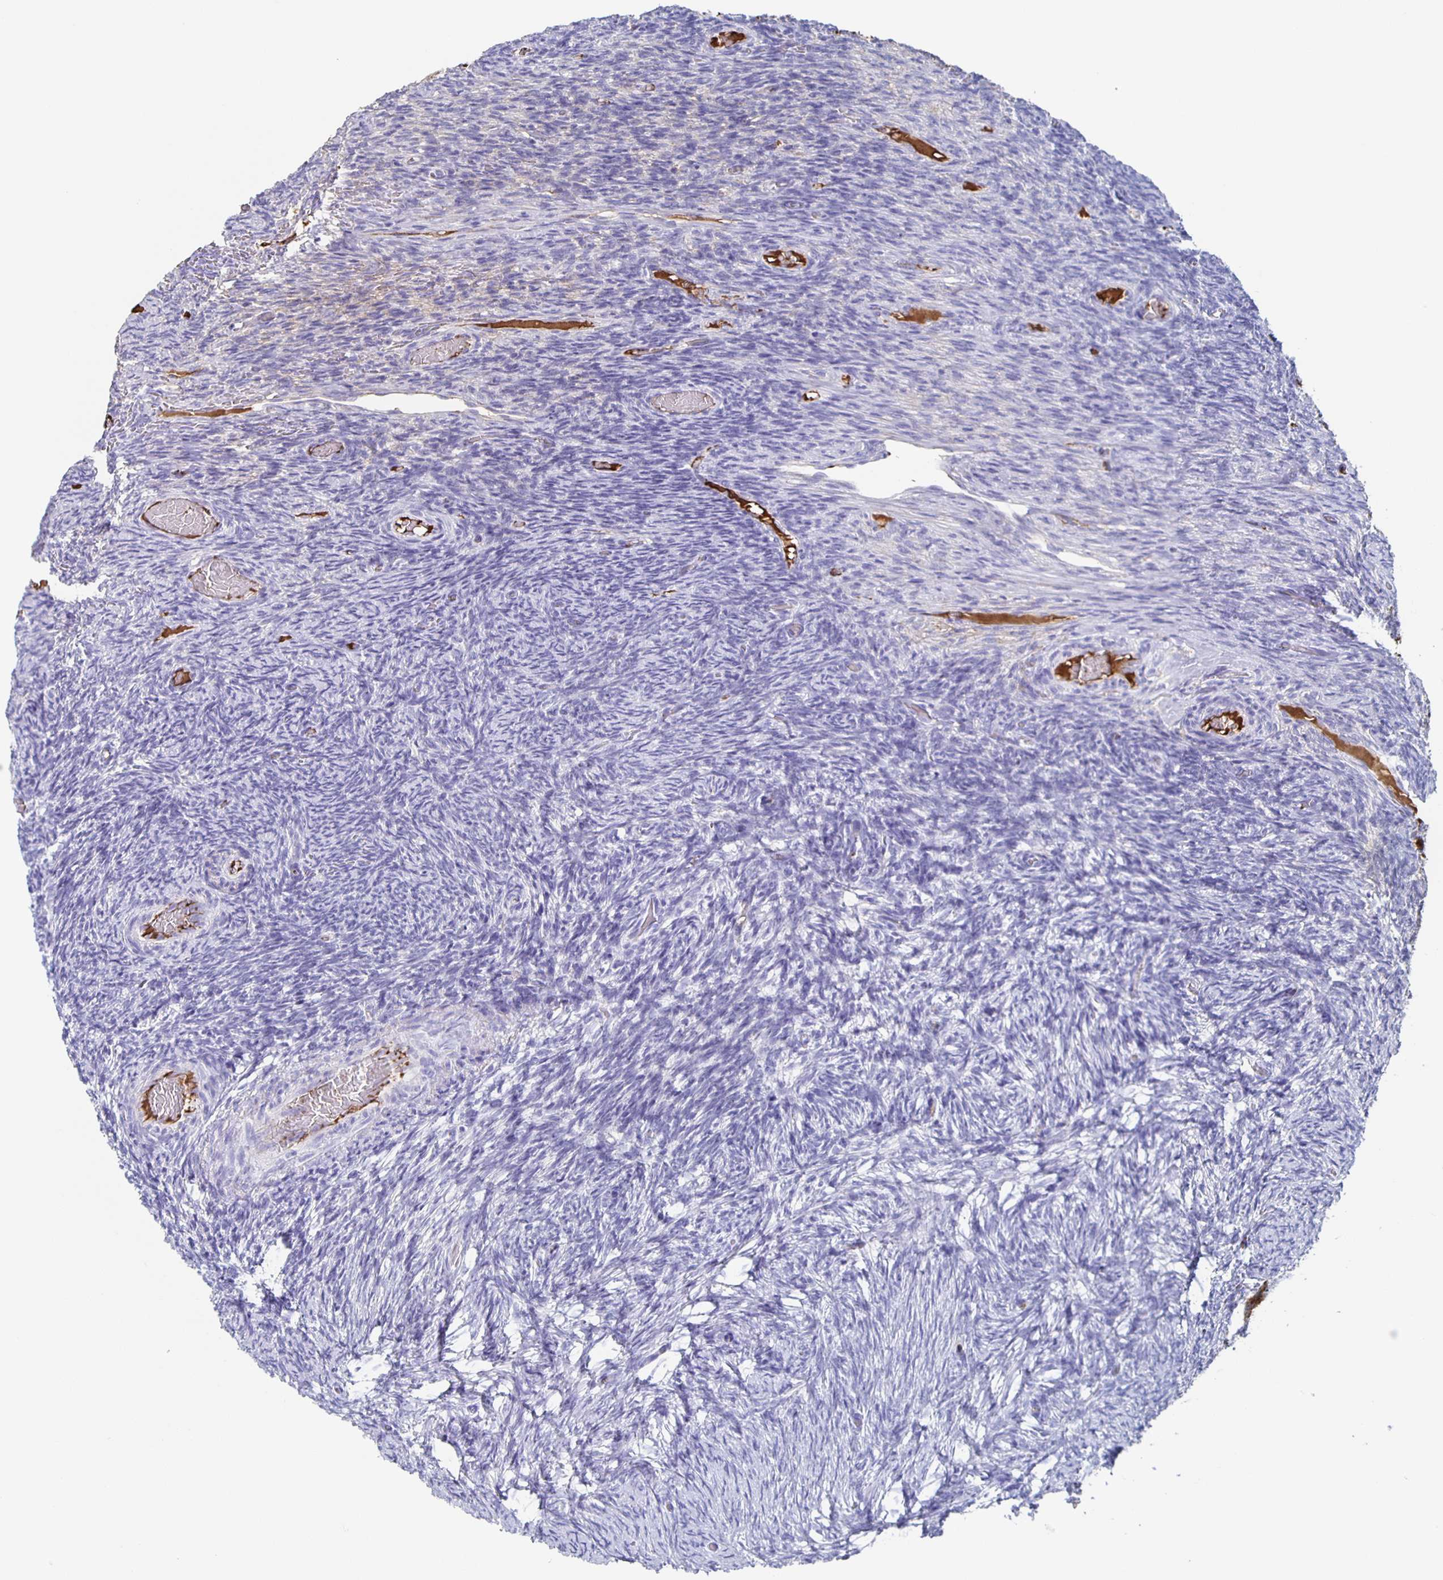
{"staining": {"intensity": "moderate", "quantity": "<25%", "location": "cytoplasmic/membranous"}, "tissue": "ovary", "cell_type": "Follicle cells", "image_type": "normal", "snomed": [{"axis": "morphology", "description": "Normal tissue, NOS"}, {"axis": "topography", "description": "Ovary"}], "caption": "Approximately <25% of follicle cells in benign ovary reveal moderate cytoplasmic/membranous protein expression as visualized by brown immunohistochemical staining.", "gene": "FGA", "patient": {"sex": "female", "age": 34}}